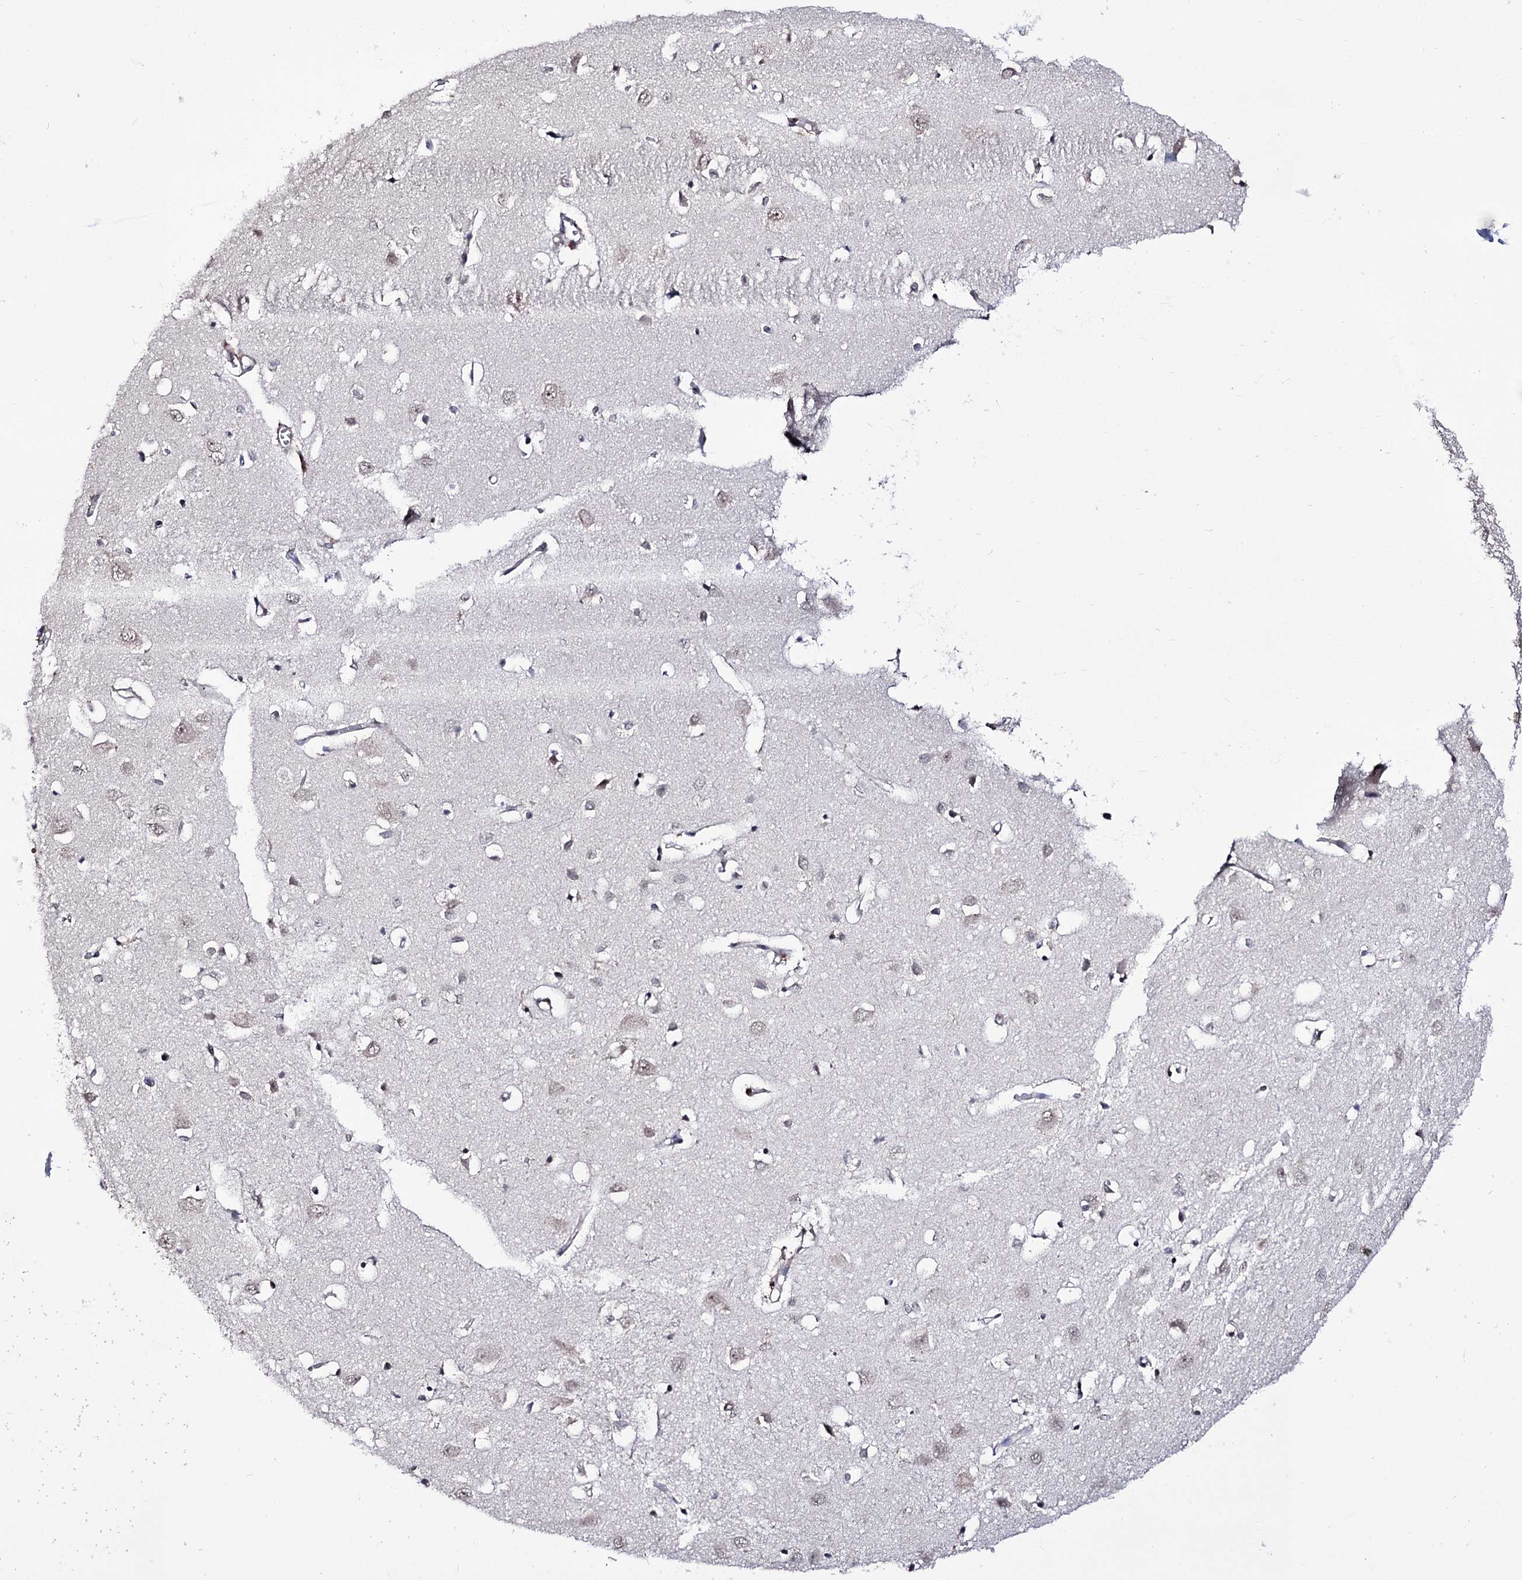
{"staining": {"intensity": "moderate", "quantity": "25%-75%", "location": "cytoplasmic/membranous"}, "tissue": "cerebral cortex", "cell_type": "Endothelial cells", "image_type": "normal", "snomed": [{"axis": "morphology", "description": "Normal tissue, NOS"}, {"axis": "topography", "description": "Cerebral cortex"}], "caption": "Endothelial cells display moderate cytoplasmic/membranous staining in about 25%-75% of cells in benign cerebral cortex. (DAB = brown stain, brightfield microscopy at high magnification).", "gene": "PPRC1", "patient": {"sex": "female", "age": 64}}